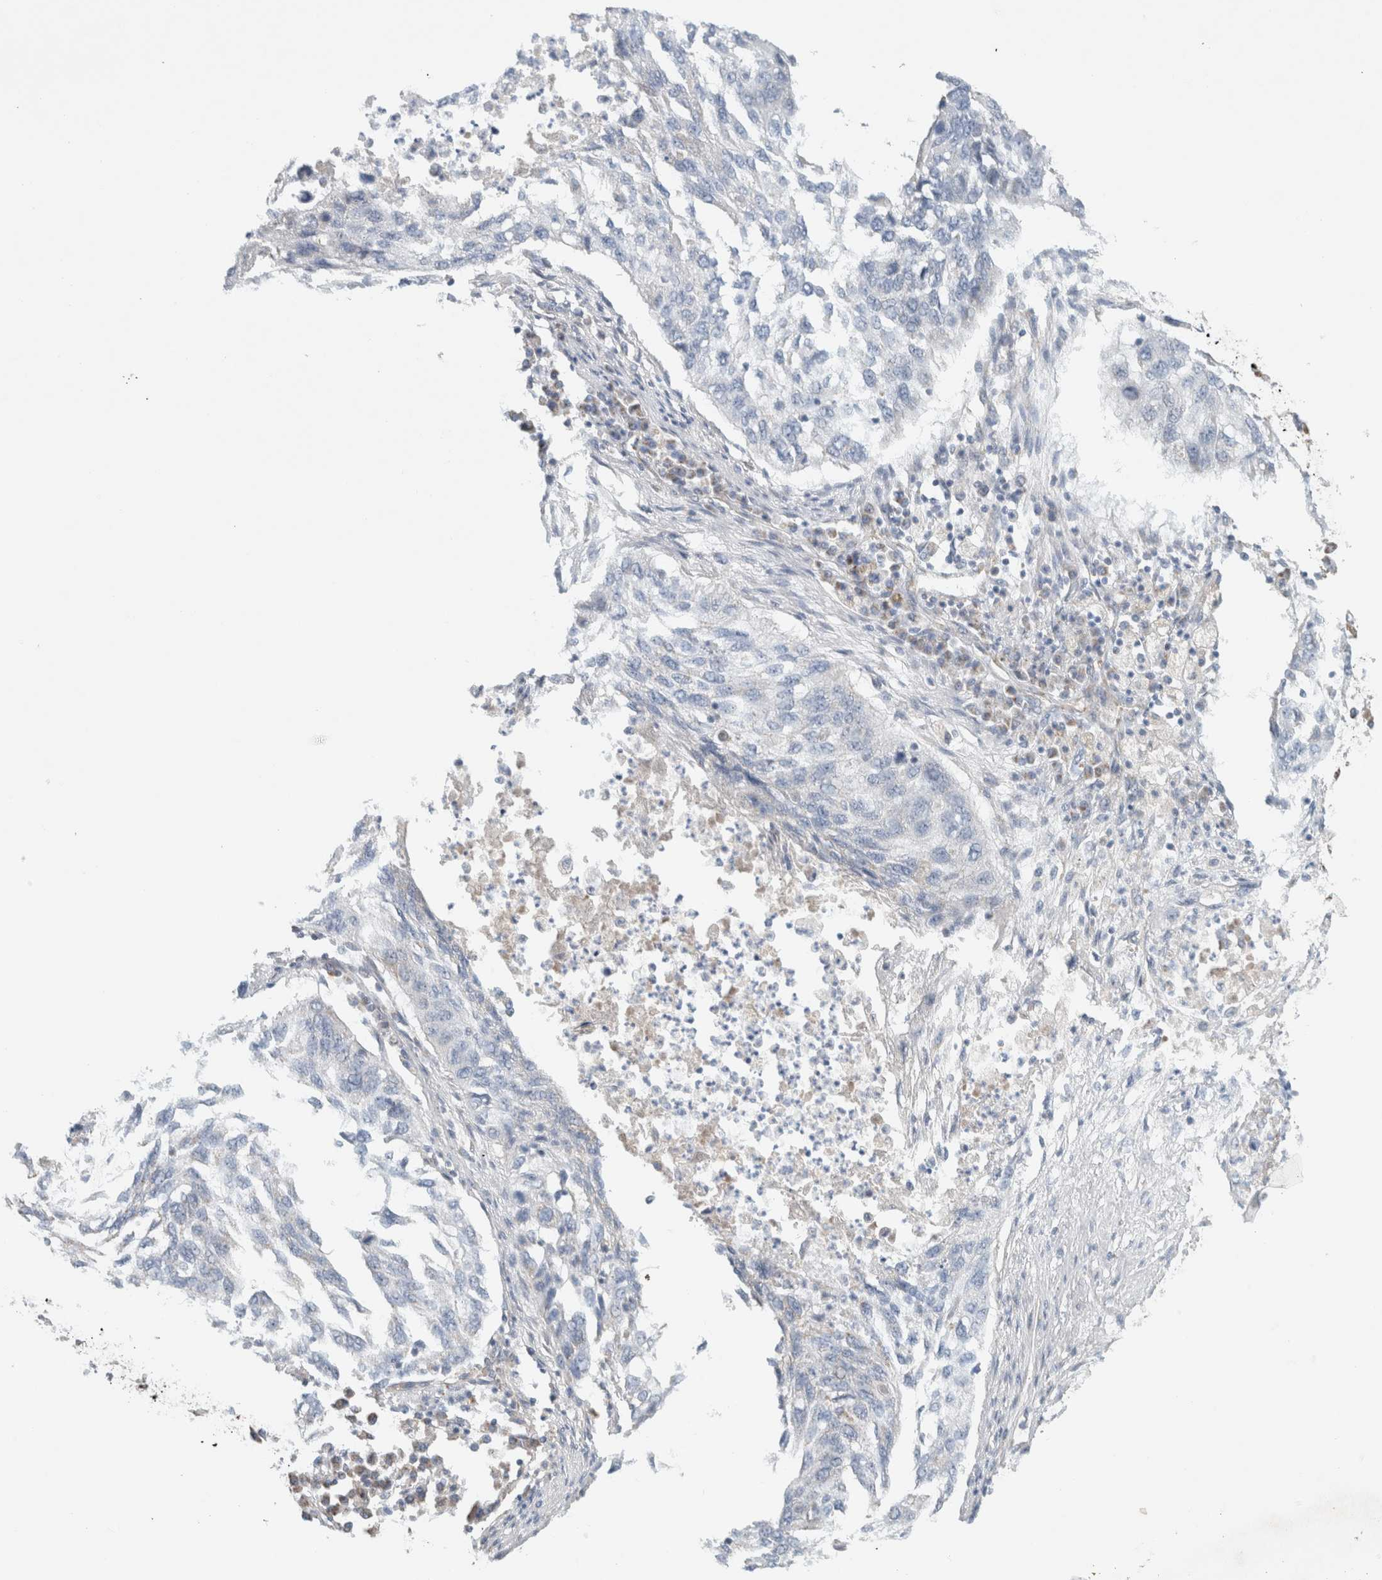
{"staining": {"intensity": "negative", "quantity": "none", "location": "none"}, "tissue": "lung cancer", "cell_type": "Tumor cells", "image_type": "cancer", "snomed": [{"axis": "morphology", "description": "Squamous cell carcinoma, NOS"}, {"axis": "topography", "description": "Lung"}], "caption": "The photomicrograph demonstrates no staining of tumor cells in lung squamous cell carcinoma. (DAB IHC, high magnification).", "gene": "MRM3", "patient": {"sex": "female", "age": 63}}